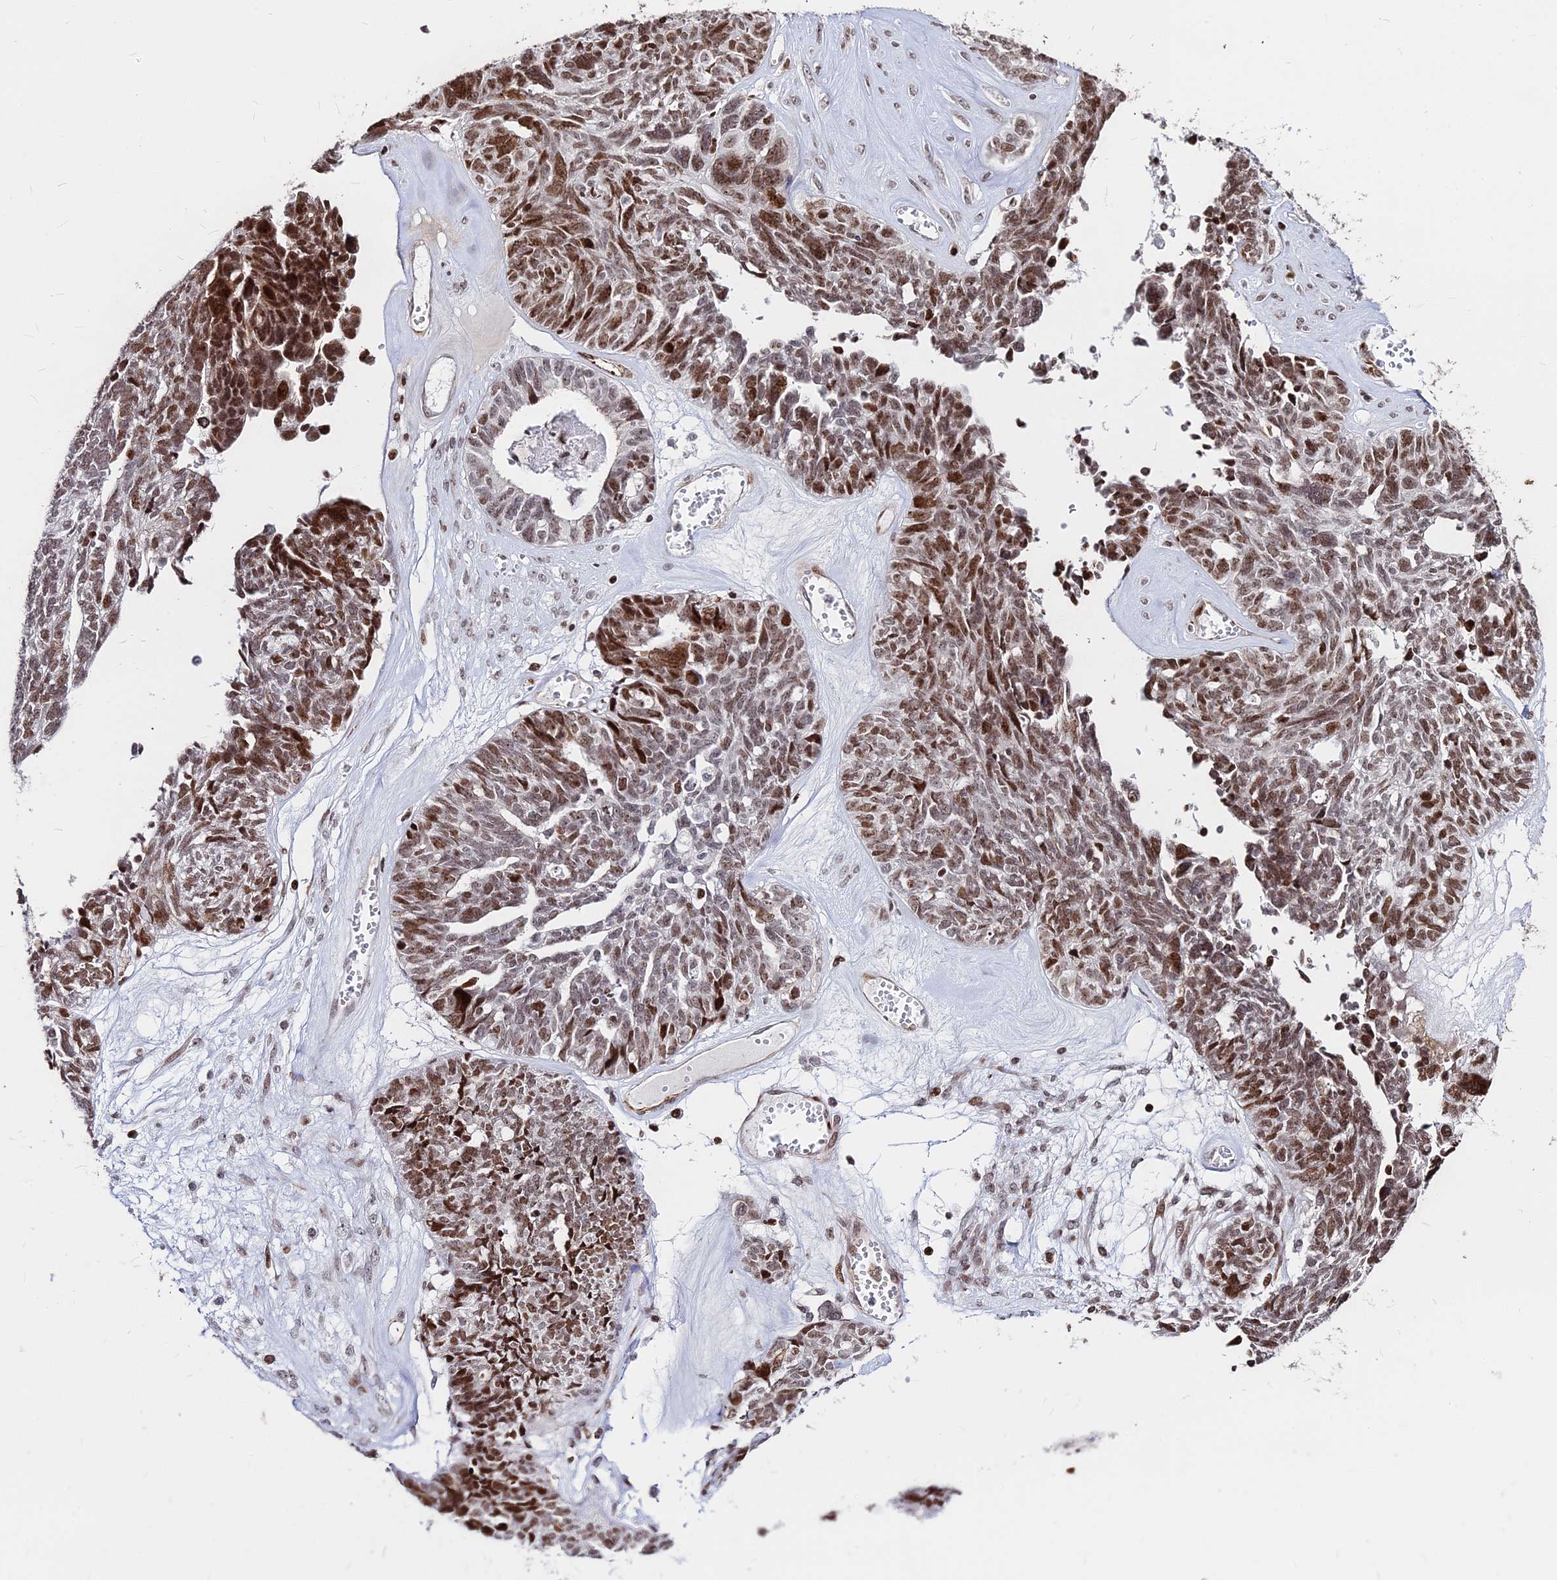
{"staining": {"intensity": "moderate", "quantity": ">75%", "location": "nuclear"}, "tissue": "ovarian cancer", "cell_type": "Tumor cells", "image_type": "cancer", "snomed": [{"axis": "morphology", "description": "Cystadenocarcinoma, serous, NOS"}, {"axis": "topography", "description": "Ovary"}], "caption": "Brown immunohistochemical staining in human ovarian cancer (serous cystadenocarcinoma) displays moderate nuclear staining in approximately >75% of tumor cells.", "gene": "NYAP2", "patient": {"sex": "female", "age": 79}}